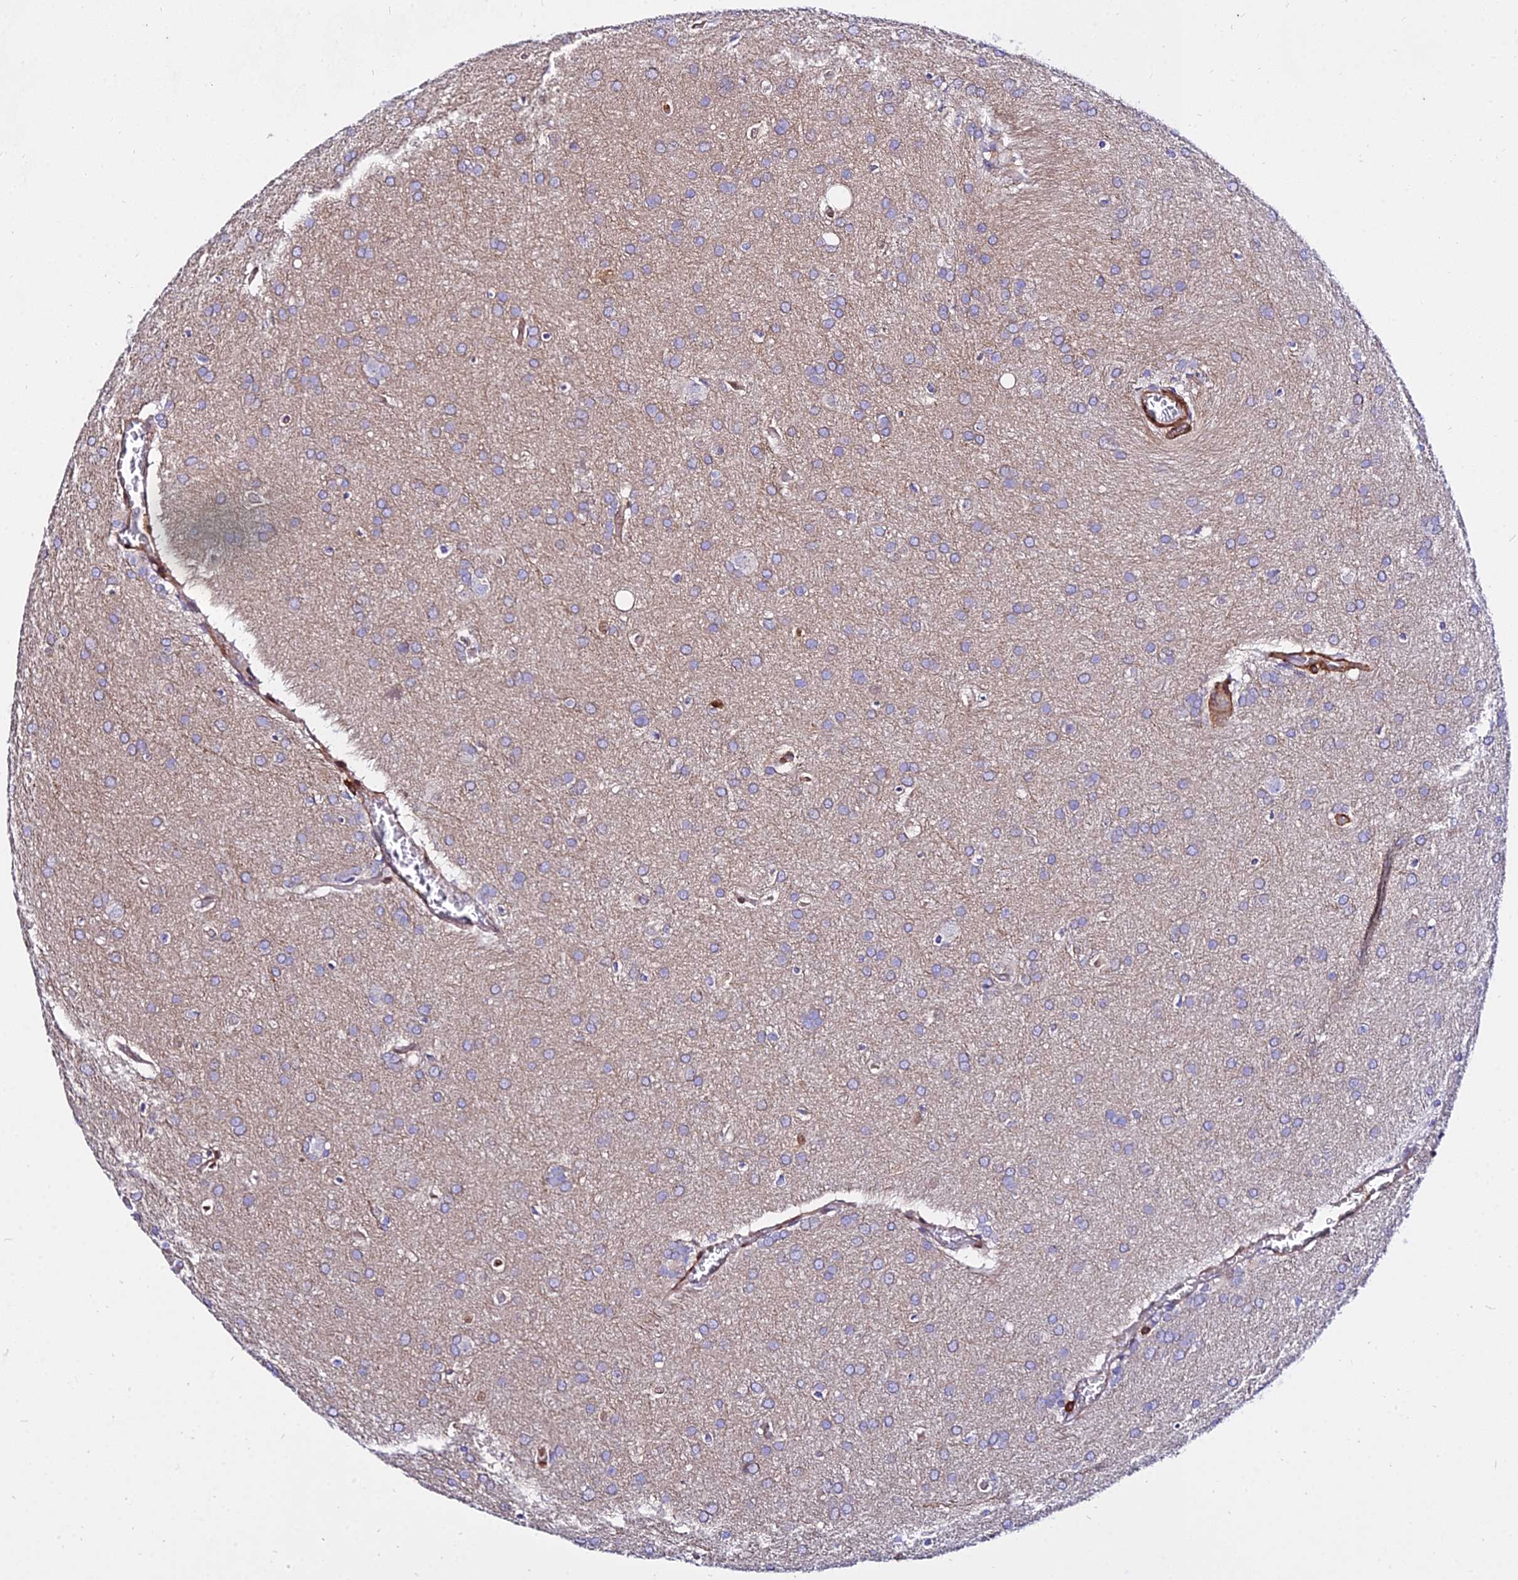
{"staining": {"intensity": "weak", "quantity": "25%-75%", "location": "cytoplasmic/membranous"}, "tissue": "glioma", "cell_type": "Tumor cells", "image_type": "cancer", "snomed": [{"axis": "morphology", "description": "Glioma, malignant, Low grade"}, {"axis": "topography", "description": "Brain"}], "caption": "Protein analysis of low-grade glioma (malignant) tissue demonstrates weak cytoplasmic/membranous positivity in about 25%-75% of tumor cells. The protein of interest is stained brown, and the nuclei are stained in blue (DAB IHC with brightfield microscopy, high magnification).", "gene": "CSRP1", "patient": {"sex": "female", "age": 32}}